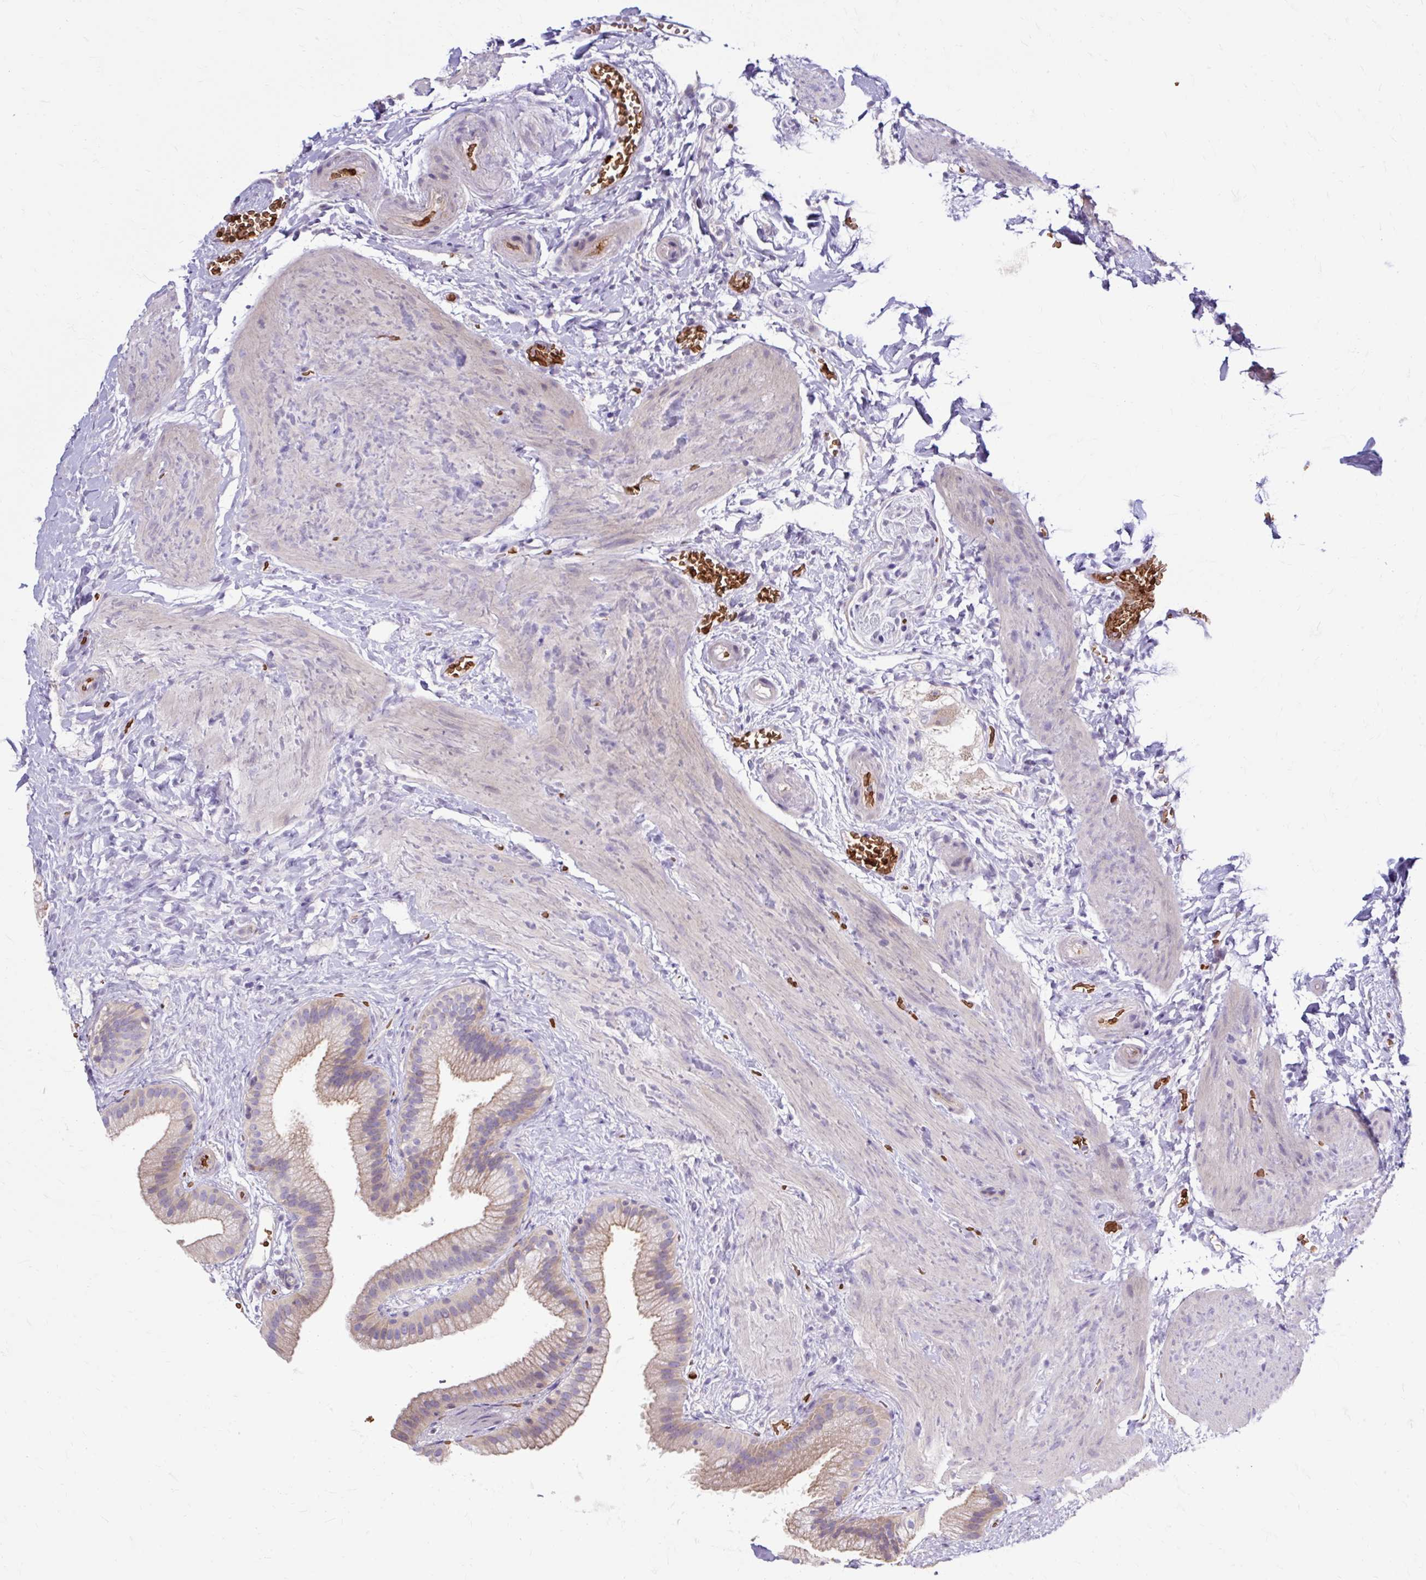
{"staining": {"intensity": "moderate", "quantity": "25%-75%", "location": "cytoplasmic/membranous"}, "tissue": "gallbladder", "cell_type": "Glandular cells", "image_type": "normal", "snomed": [{"axis": "morphology", "description": "Normal tissue, NOS"}, {"axis": "topography", "description": "Gallbladder"}], "caption": "Brown immunohistochemical staining in unremarkable gallbladder exhibits moderate cytoplasmic/membranous staining in about 25%-75% of glandular cells.", "gene": "USHBP1", "patient": {"sex": "female", "age": 63}}